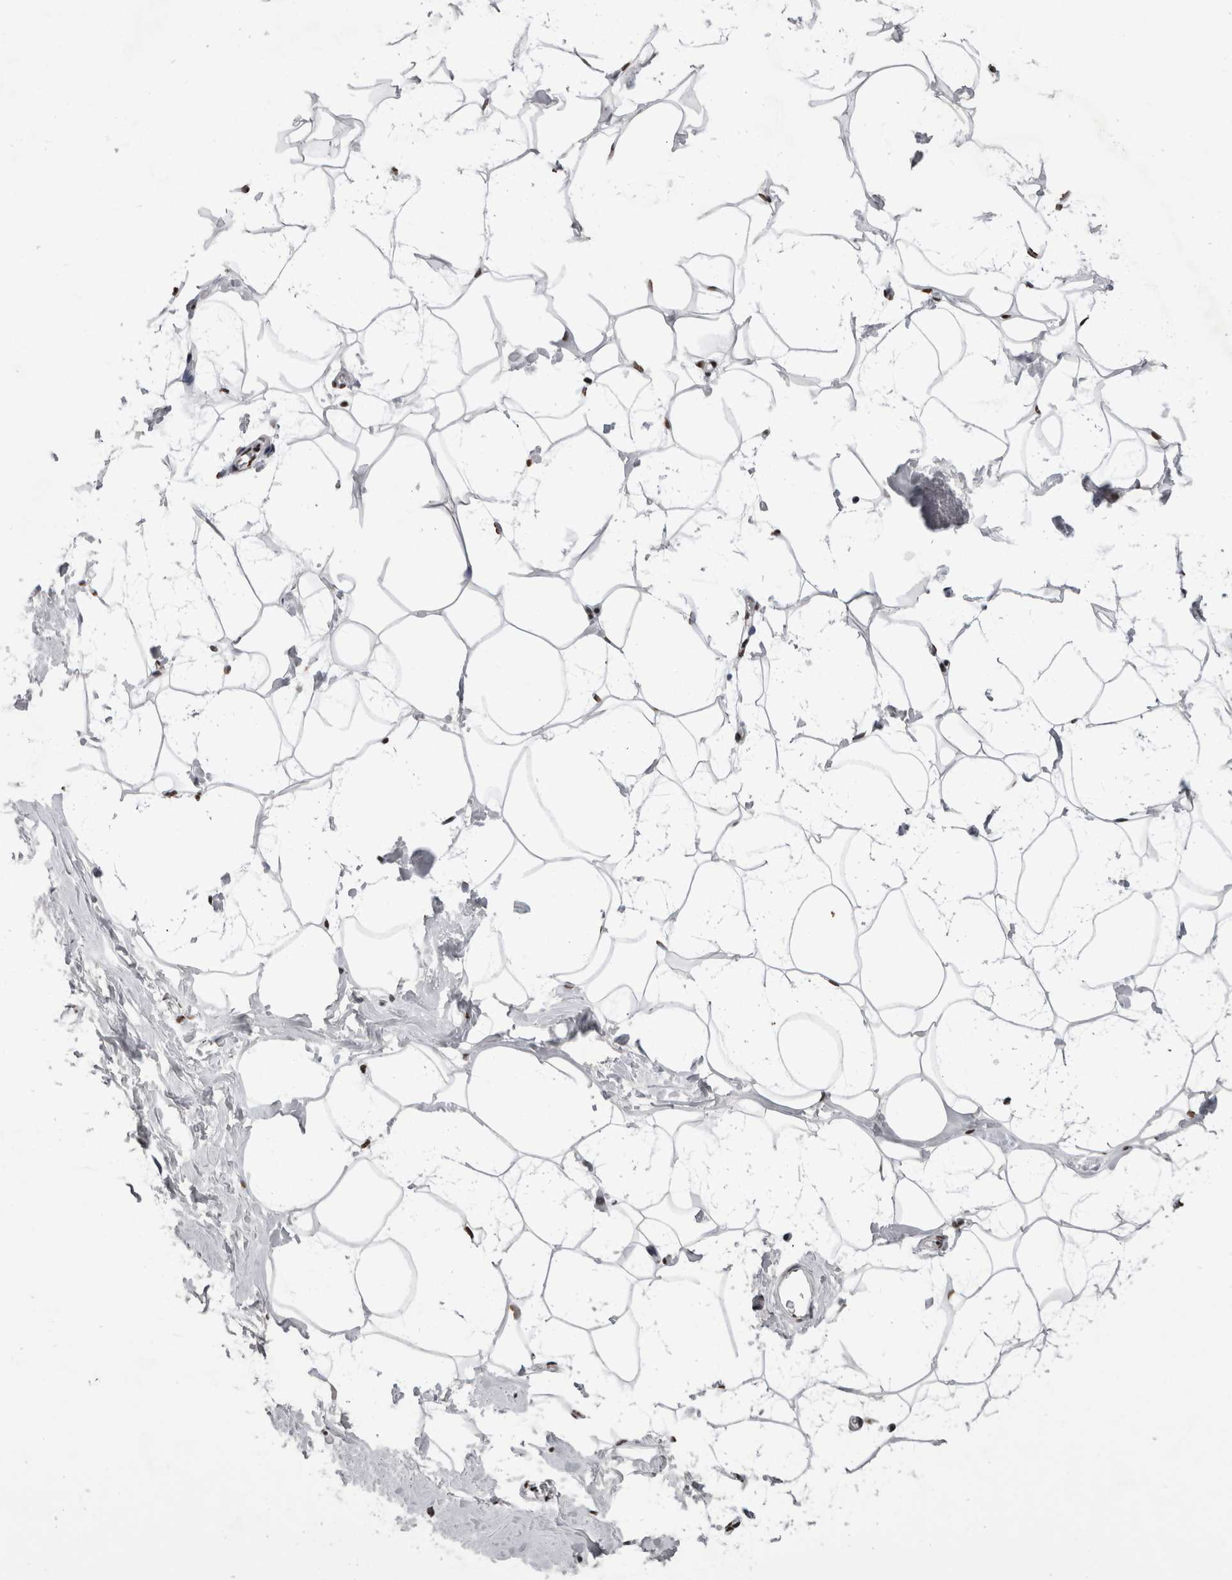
{"staining": {"intensity": "moderate", "quantity": ">75%", "location": "nuclear"}, "tissue": "adipose tissue", "cell_type": "Adipocytes", "image_type": "normal", "snomed": [{"axis": "morphology", "description": "Normal tissue, NOS"}, {"axis": "morphology", "description": "Fibrosis, NOS"}, {"axis": "topography", "description": "Breast"}, {"axis": "topography", "description": "Adipose tissue"}], "caption": "A high-resolution photomicrograph shows immunohistochemistry staining of unremarkable adipose tissue, which exhibits moderate nuclear positivity in approximately >75% of adipocytes.", "gene": "ALPK3", "patient": {"sex": "female", "age": 39}}